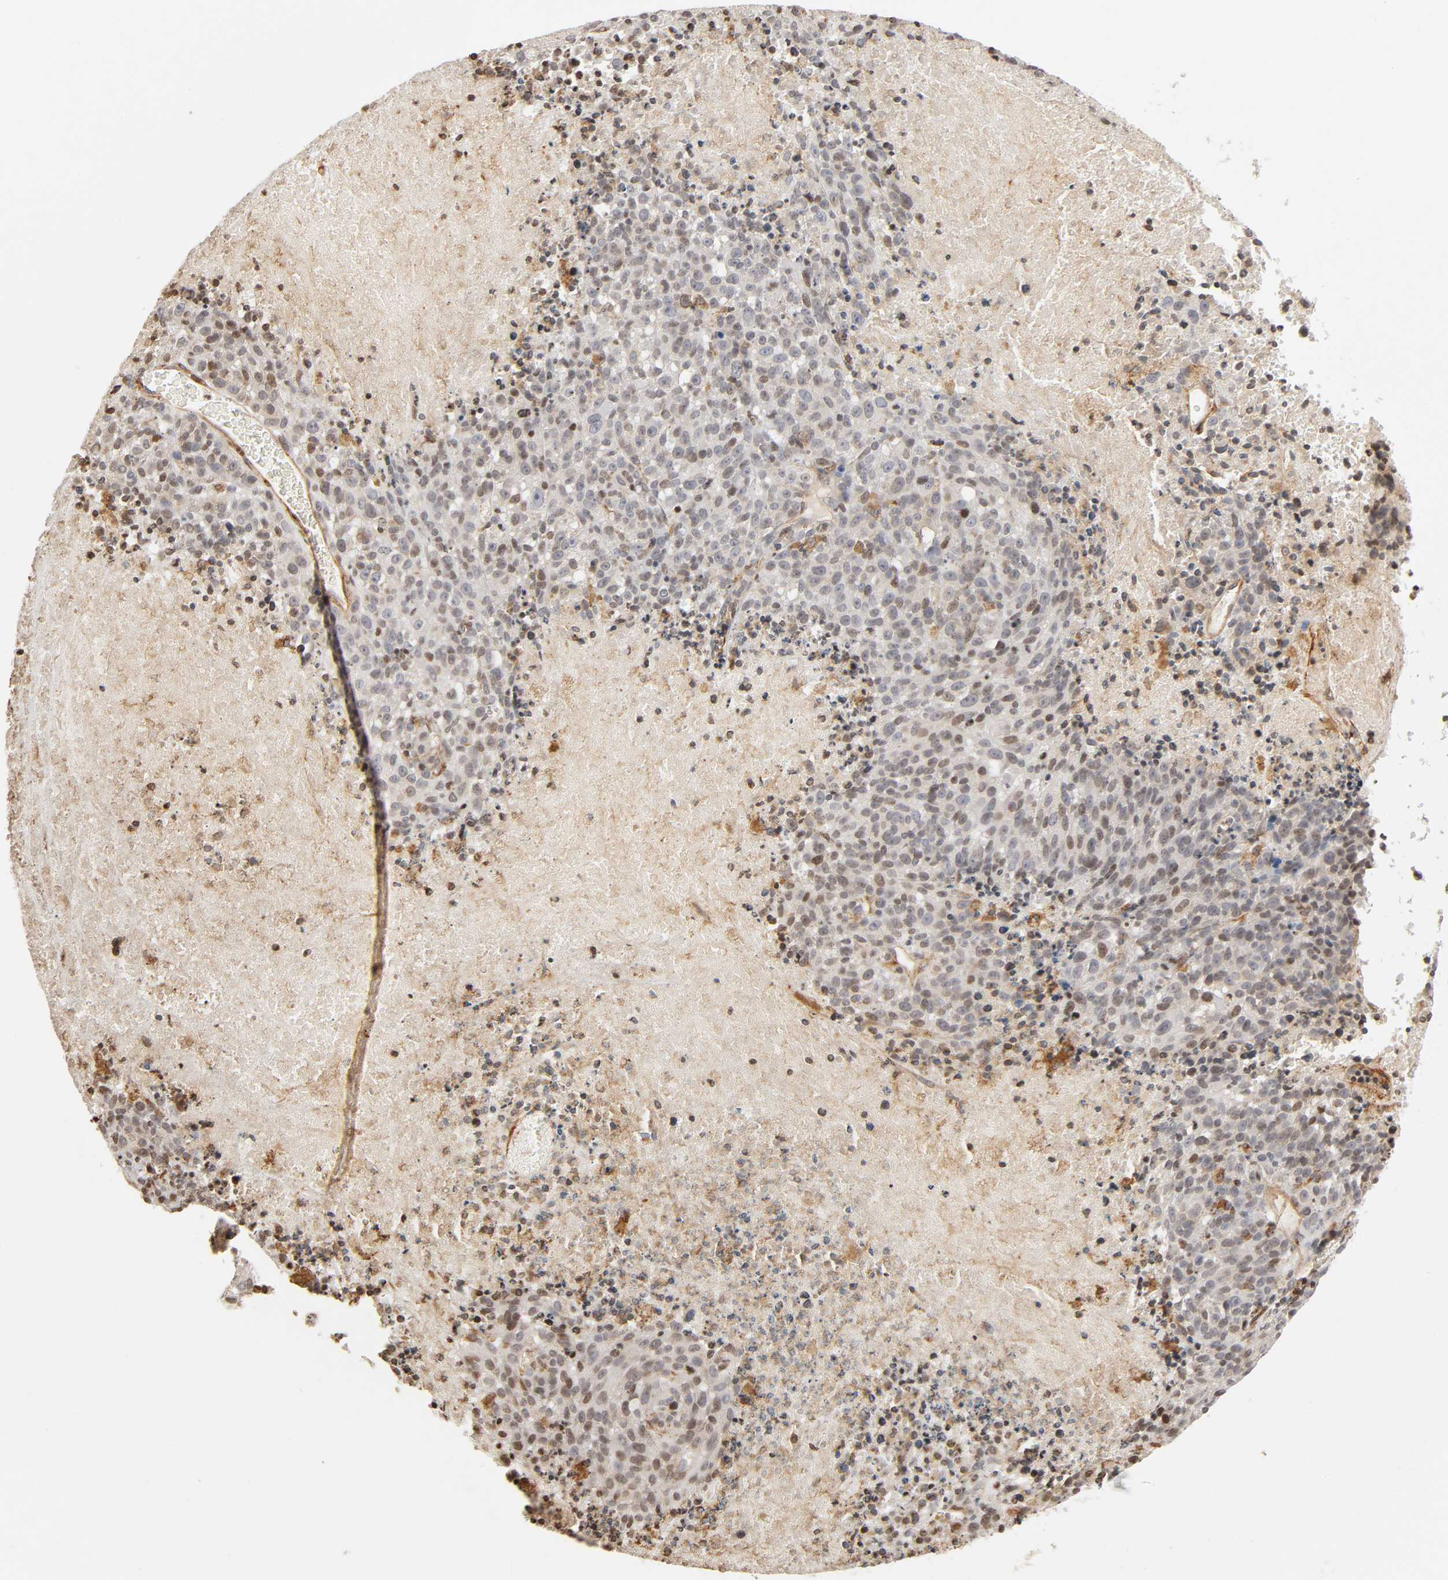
{"staining": {"intensity": "negative", "quantity": "none", "location": "none"}, "tissue": "melanoma", "cell_type": "Tumor cells", "image_type": "cancer", "snomed": [{"axis": "morphology", "description": "Malignant melanoma, Metastatic site"}, {"axis": "topography", "description": "Cerebral cortex"}], "caption": "Photomicrograph shows no significant protein staining in tumor cells of melanoma. (Brightfield microscopy of DAB (3,3'-diaminobenzidine) IHC at high magnification).", "gene": "ITGAV", "patient": {"sex": "female", "age": 52}}